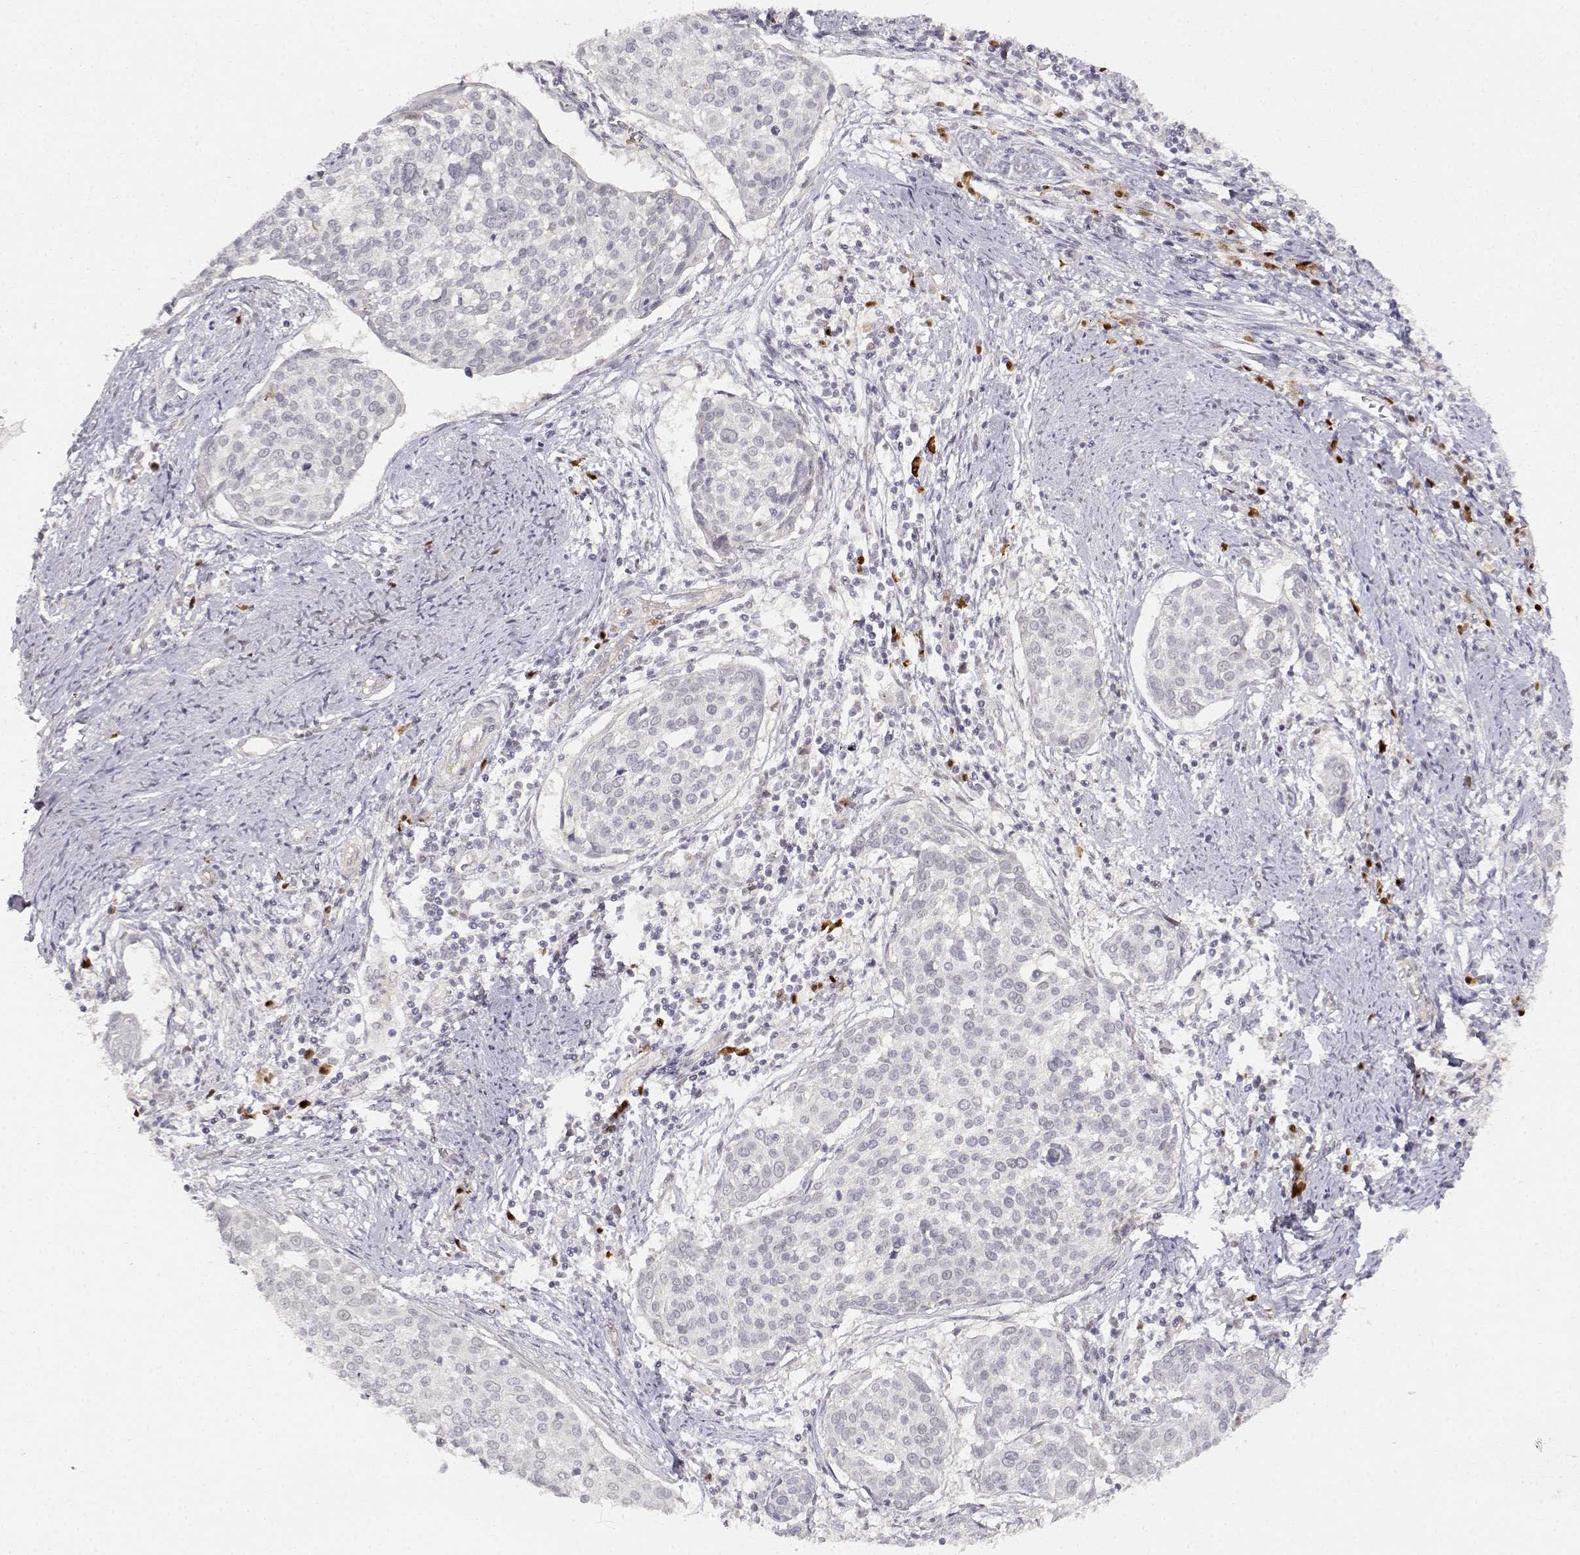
{"staining": {"intensity": "negative", "quantity": "none", "location": "none"}, "tissue": "cervical cancer", "cell_type": "Tumor cells", "image_type": "cancer", "snomed": [{"axis": "morphology", "description": "Squamous cell carcinoma, NOS"}, {"axis": "topography", "description": "Cervix"}], "caption": "The histopathology image exhibits no staining of tumor cells in cervical cancer (squamous cell carcinoma).", "gene": "EAF2", "patient": {"sex": "female", "age": 39}}